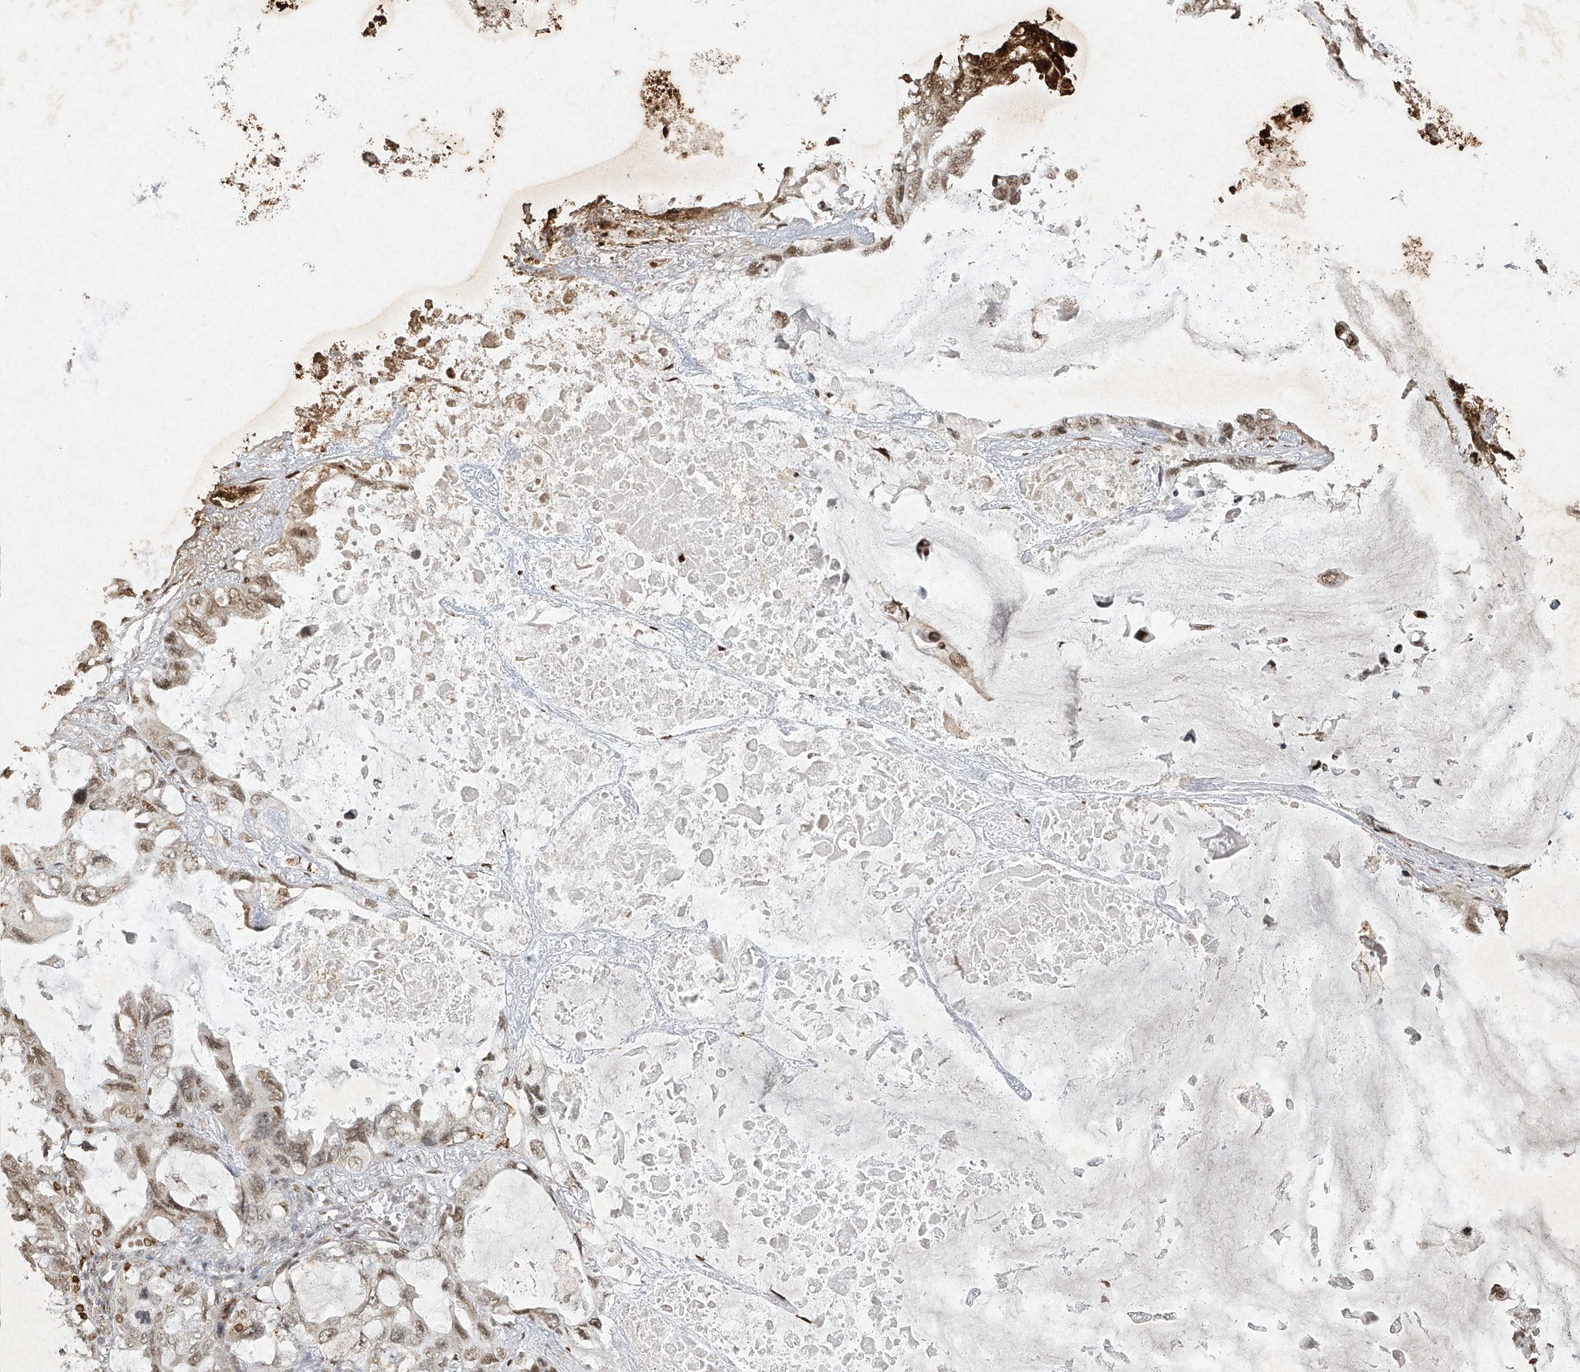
{"staining": {"intensity": "moderate", "quantity": "25%-75%", "location": "nuclear"}, "tissue": "lung cancer", "cell_type": "Tumor cells", "image_type": "cancer", "snomed": [{"axis": "morphology", "description": "Squamous cell carcinoma, NOS"}, {"axis": "topography", "description": "Lung"}], "caption": "Immunohistochemistry (IHC) (DAB (3,3'-diaminobenzidine)) staining of human lung cancer (squamous cell carcinoma) shows moderate nuclear protein staining in approximately 25%-75% of tumor cells. The staining is performed using DAB (3,3'-diaminobenzidine) brown chromogen to label protein expression. The nuclei are counter-stained blue using hematoxylin.", "gene": "ATRIP", "patient": {"sex": "female", "age": 73}}